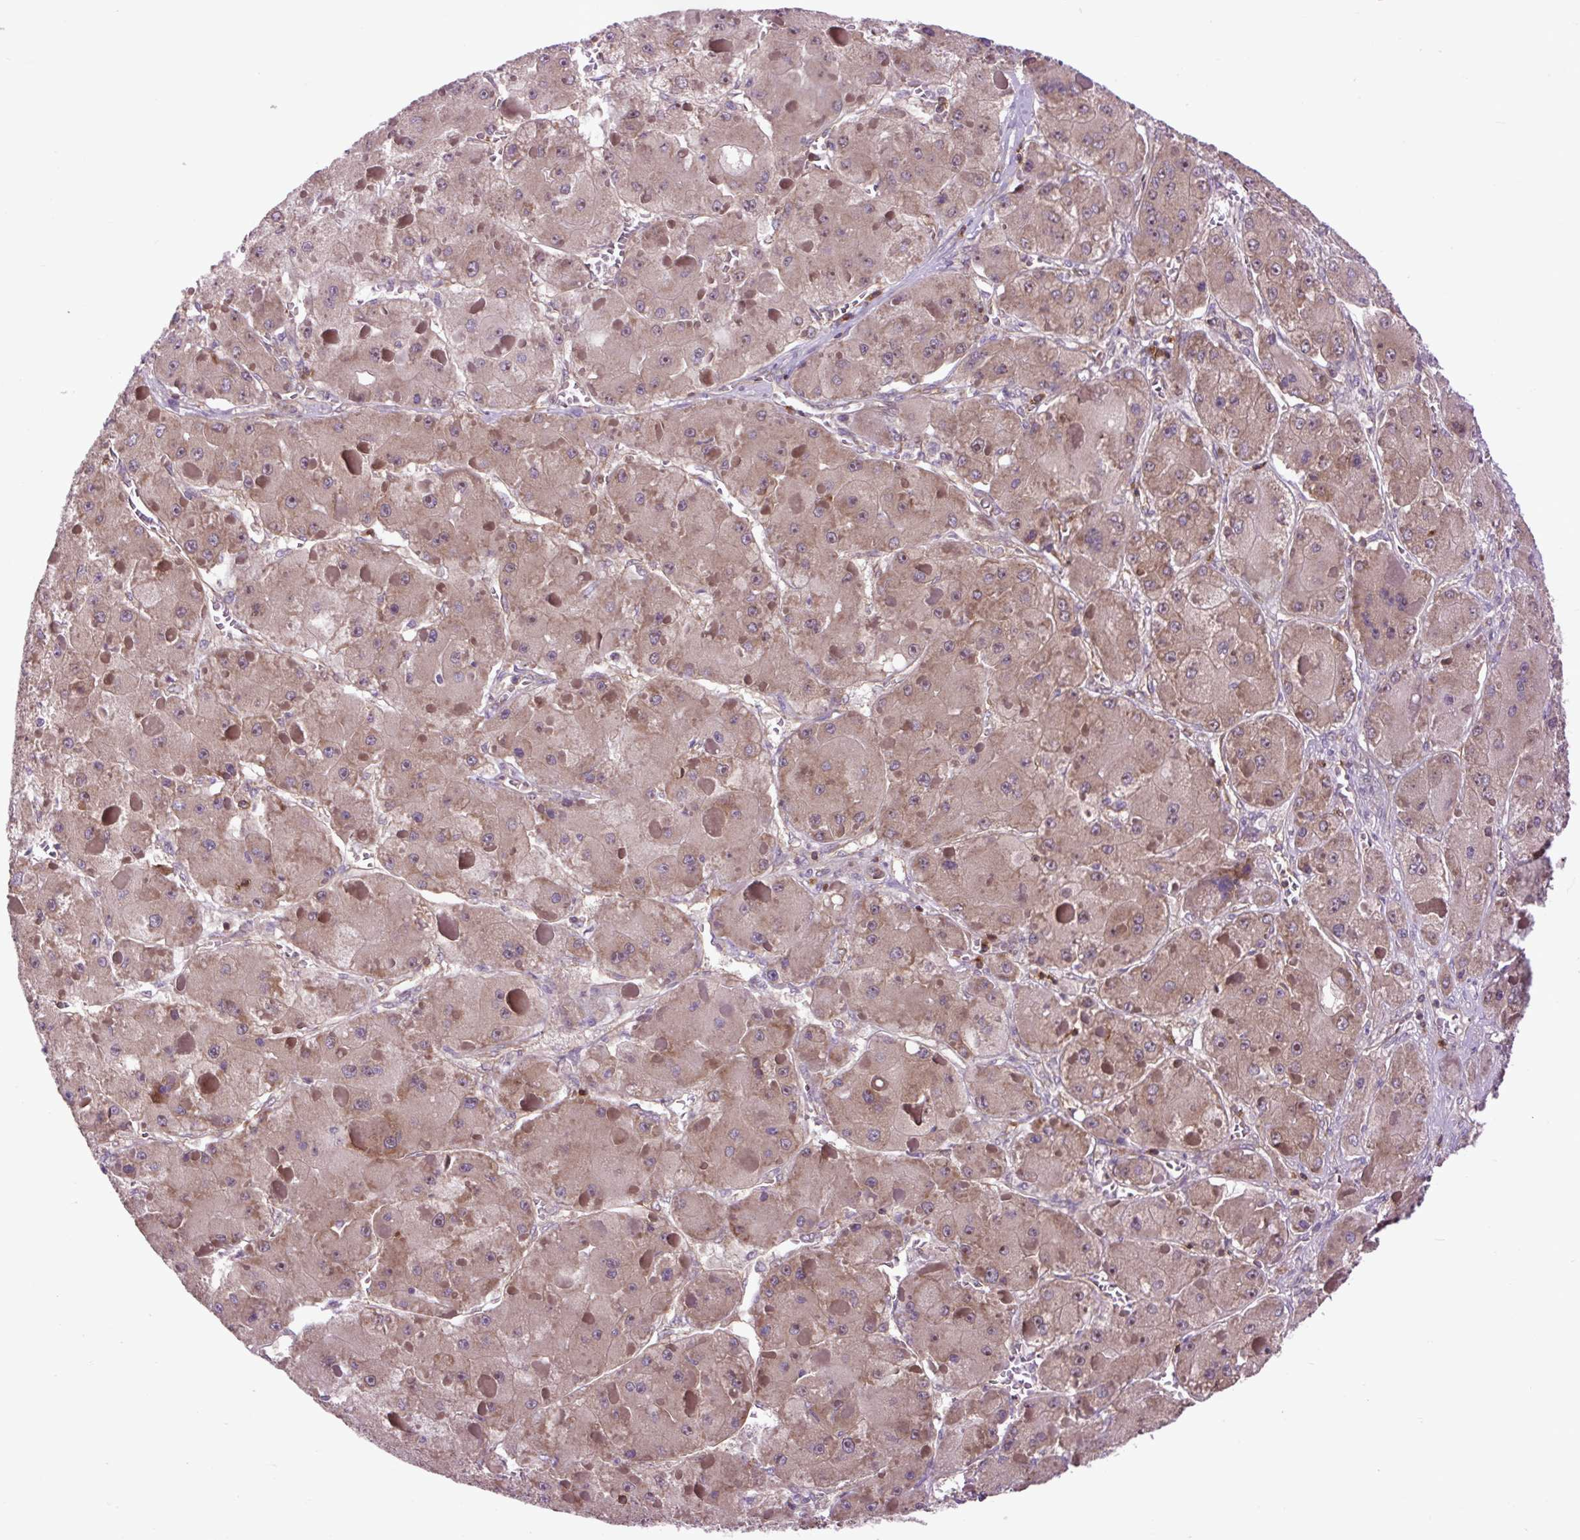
{"staining": {"intensity": "moderate", "quantity": ">75%", "location": "cytoplasmic/membranous,nuclear"}, "tissue": "liver cancer", "cell_type": "Tumor cells", "image_type": "cancer", "snomed": [{"axis": "morphology", "description": "Carcinoma, Hepatocellular, NOS"}, {"axis": "topography", "description": "Liver"}], "caption": "DAB immunohistochemical staining of liver hepatocellular carcinoma reveals moderate cytoplasmic/membranous and nuclear protein expression in approximately >75% of tumor cells.", "gene": "PLCG1", "patient": {"sex": "female", "age": 73}}